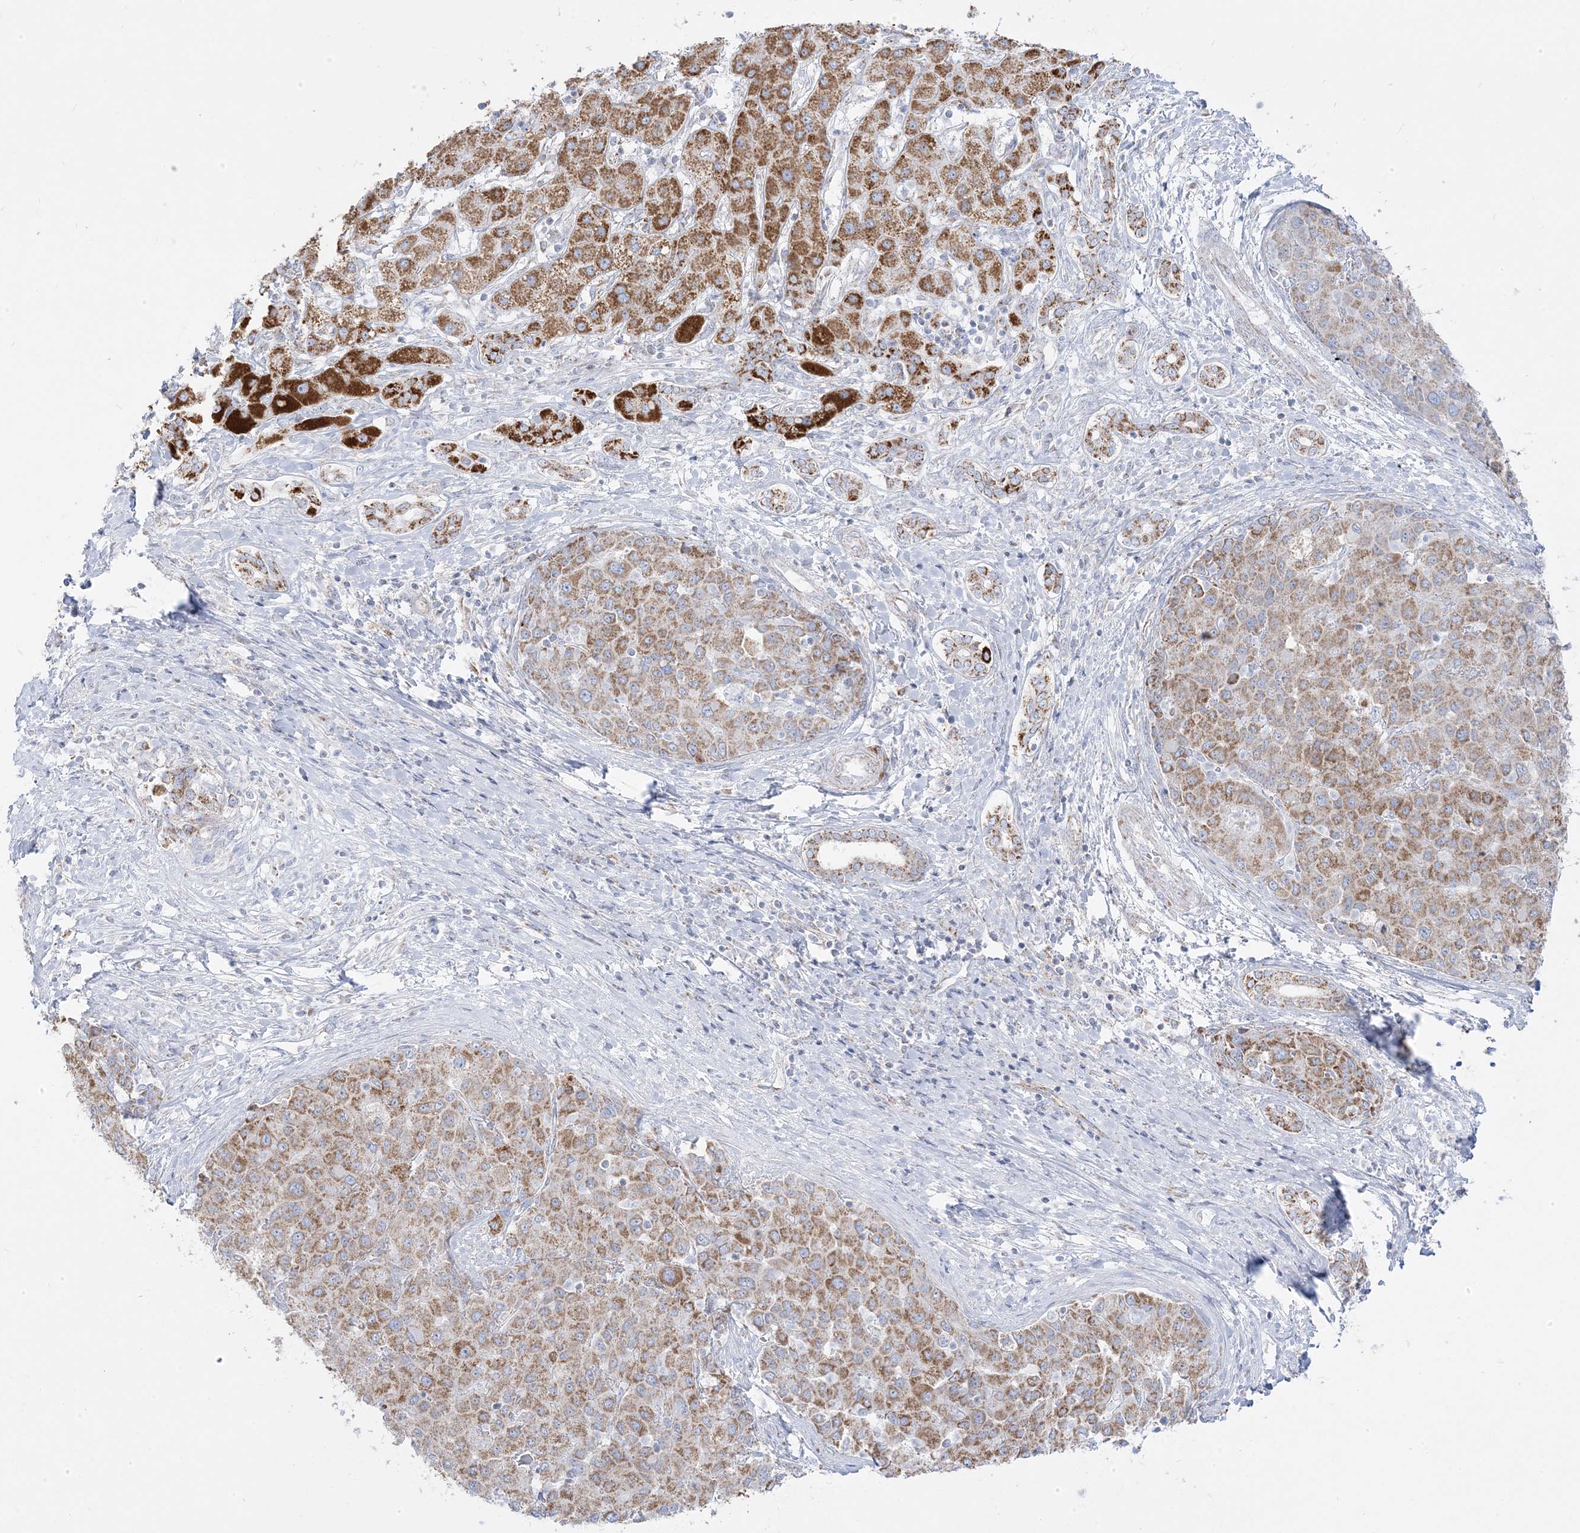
{"staining": {"intensity": "moderate", "quantity": ">75%", "location": "cytoplasmic/membranous"}, "tissue": "liver cancer", "cell_type": "Tumor cells", "image_type": "cancer", "snomed": [{"axis": "morphology", "description": "Carcinoma, Hepatocellular, NOS"}, {"axis": "topography", "description": "Liver"}], "caption": "This is an image of immunohistochemistry (IHC) staining of hepatocellular carcinoma (liver), which shows moderate staining in the cytoplasmic/membranous of tumor cells.", "gene": "PCCB", "patient": {"sex": "male", "age": 65}}